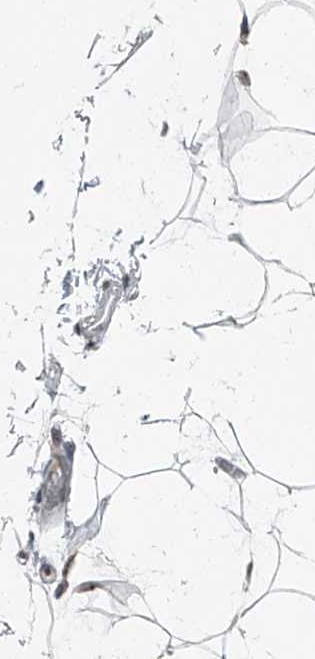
{"staining": {"intensity": "moderate", "quantity": ">75%", "location": "nuclear"}, "tissue": "adipose tissue", "cell_type": "Adipocytes", "image_type": "normal", "snomed": [{"axis": "morphology", "description": "Normal tissue, NOS"}, {"axis": "topography", "description": "Breast"}], "caption": "Immunohistochemical staining of normal human adipose tissue shows moderate nuclear protein expression in about >75% of adipocytes.", "gene": "TCOF1", "patient": {"sex": "female", "age": 23}}